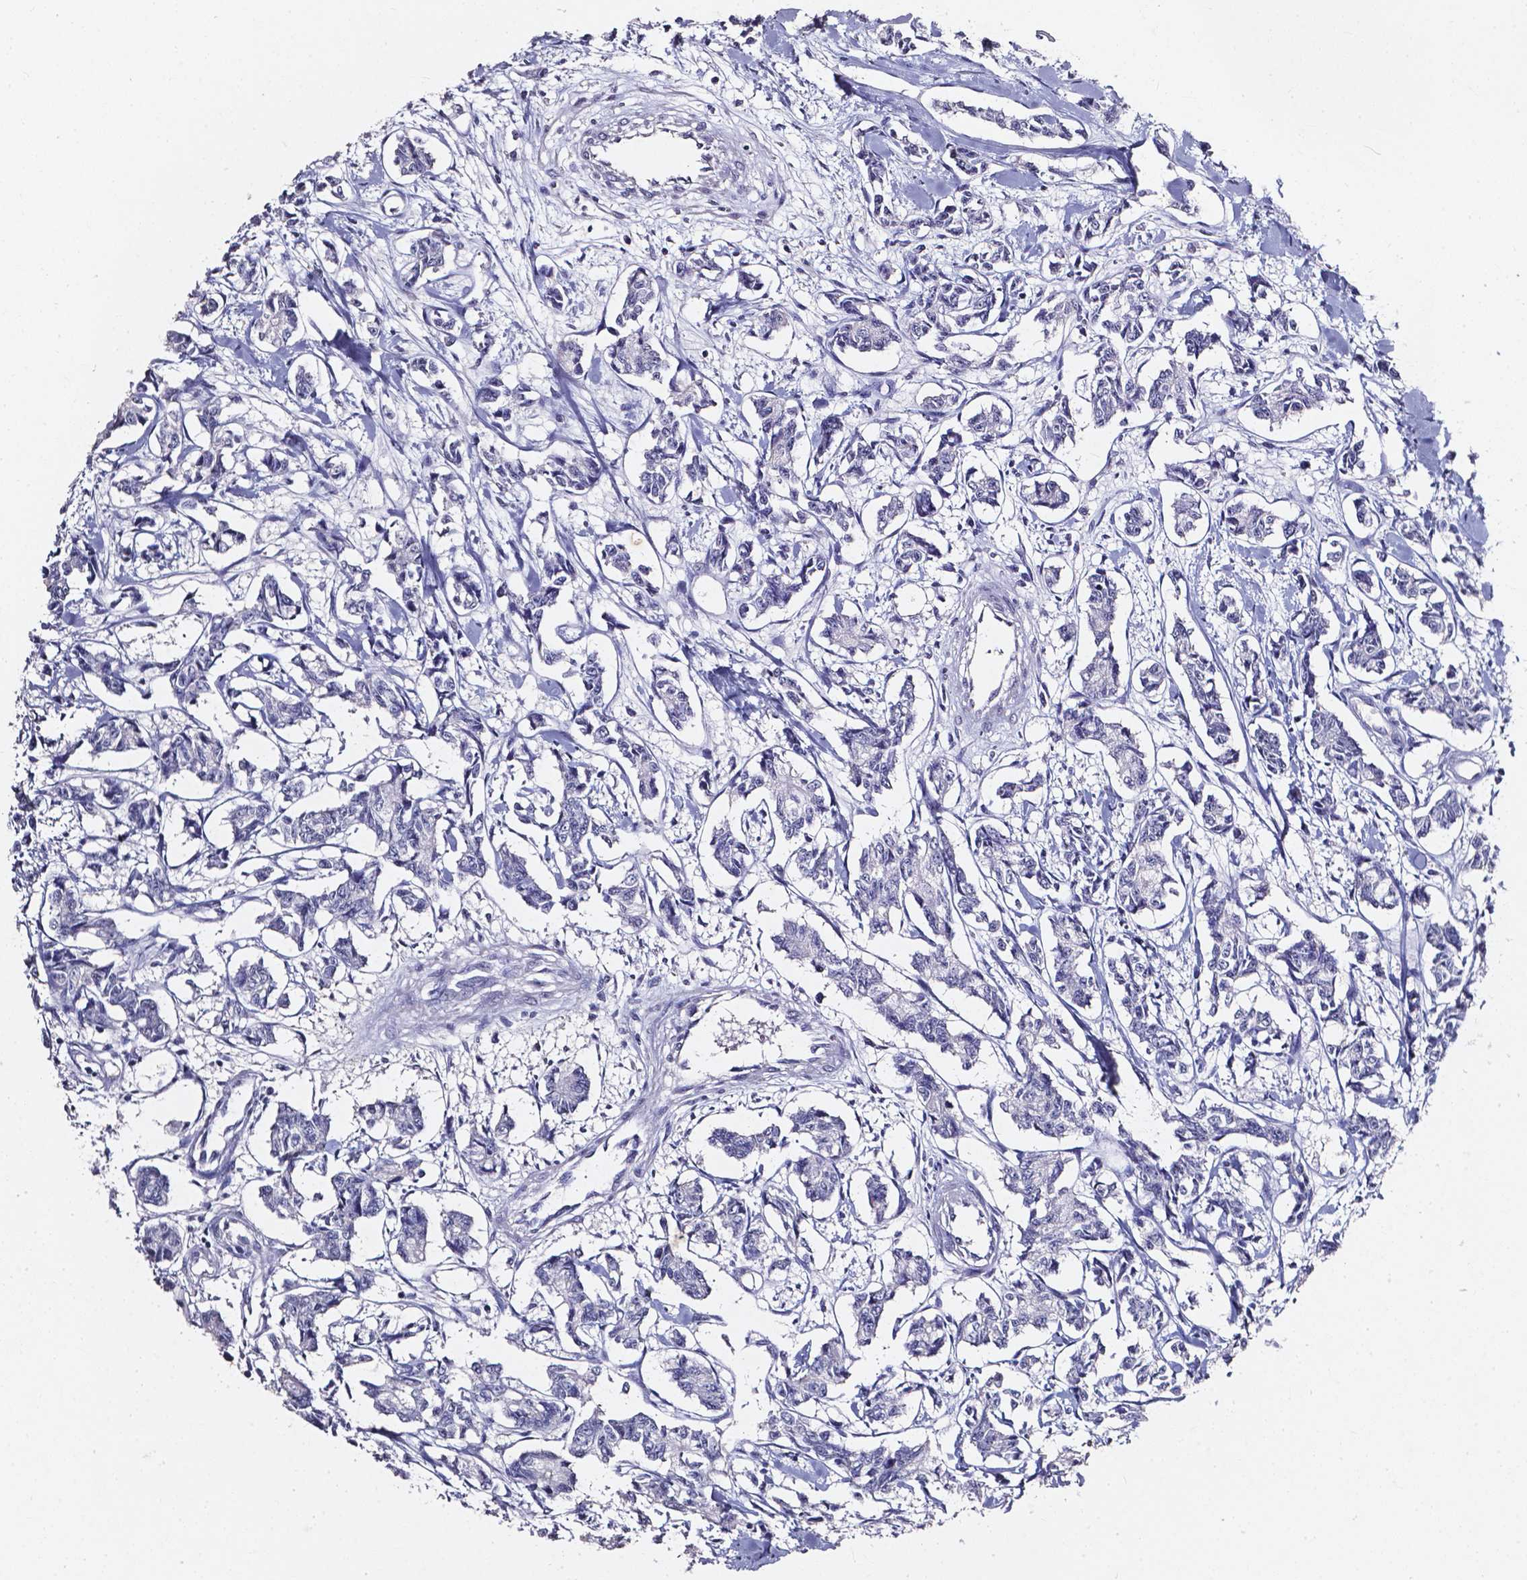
{"staining": {"intensity": "negative", "quantity": "none", "location": "none"}, "tissue": "carcinoid", "cell_type": "Tumor cells", "image_type": "cancer", "snomed": [{"axis": "morphology", "description": "Carcinoid, malignant, NOS"}, {"axis": "topography", "description": "Kidney"}], "caption": "An immunohistochemistry (IHC) micrograph of malignant carcinoid is shown. There is no staining in tumor cells of malignant carcinoid.", "gene": "AKR1B10", "patient": {"sex": "female", "age": 41}}